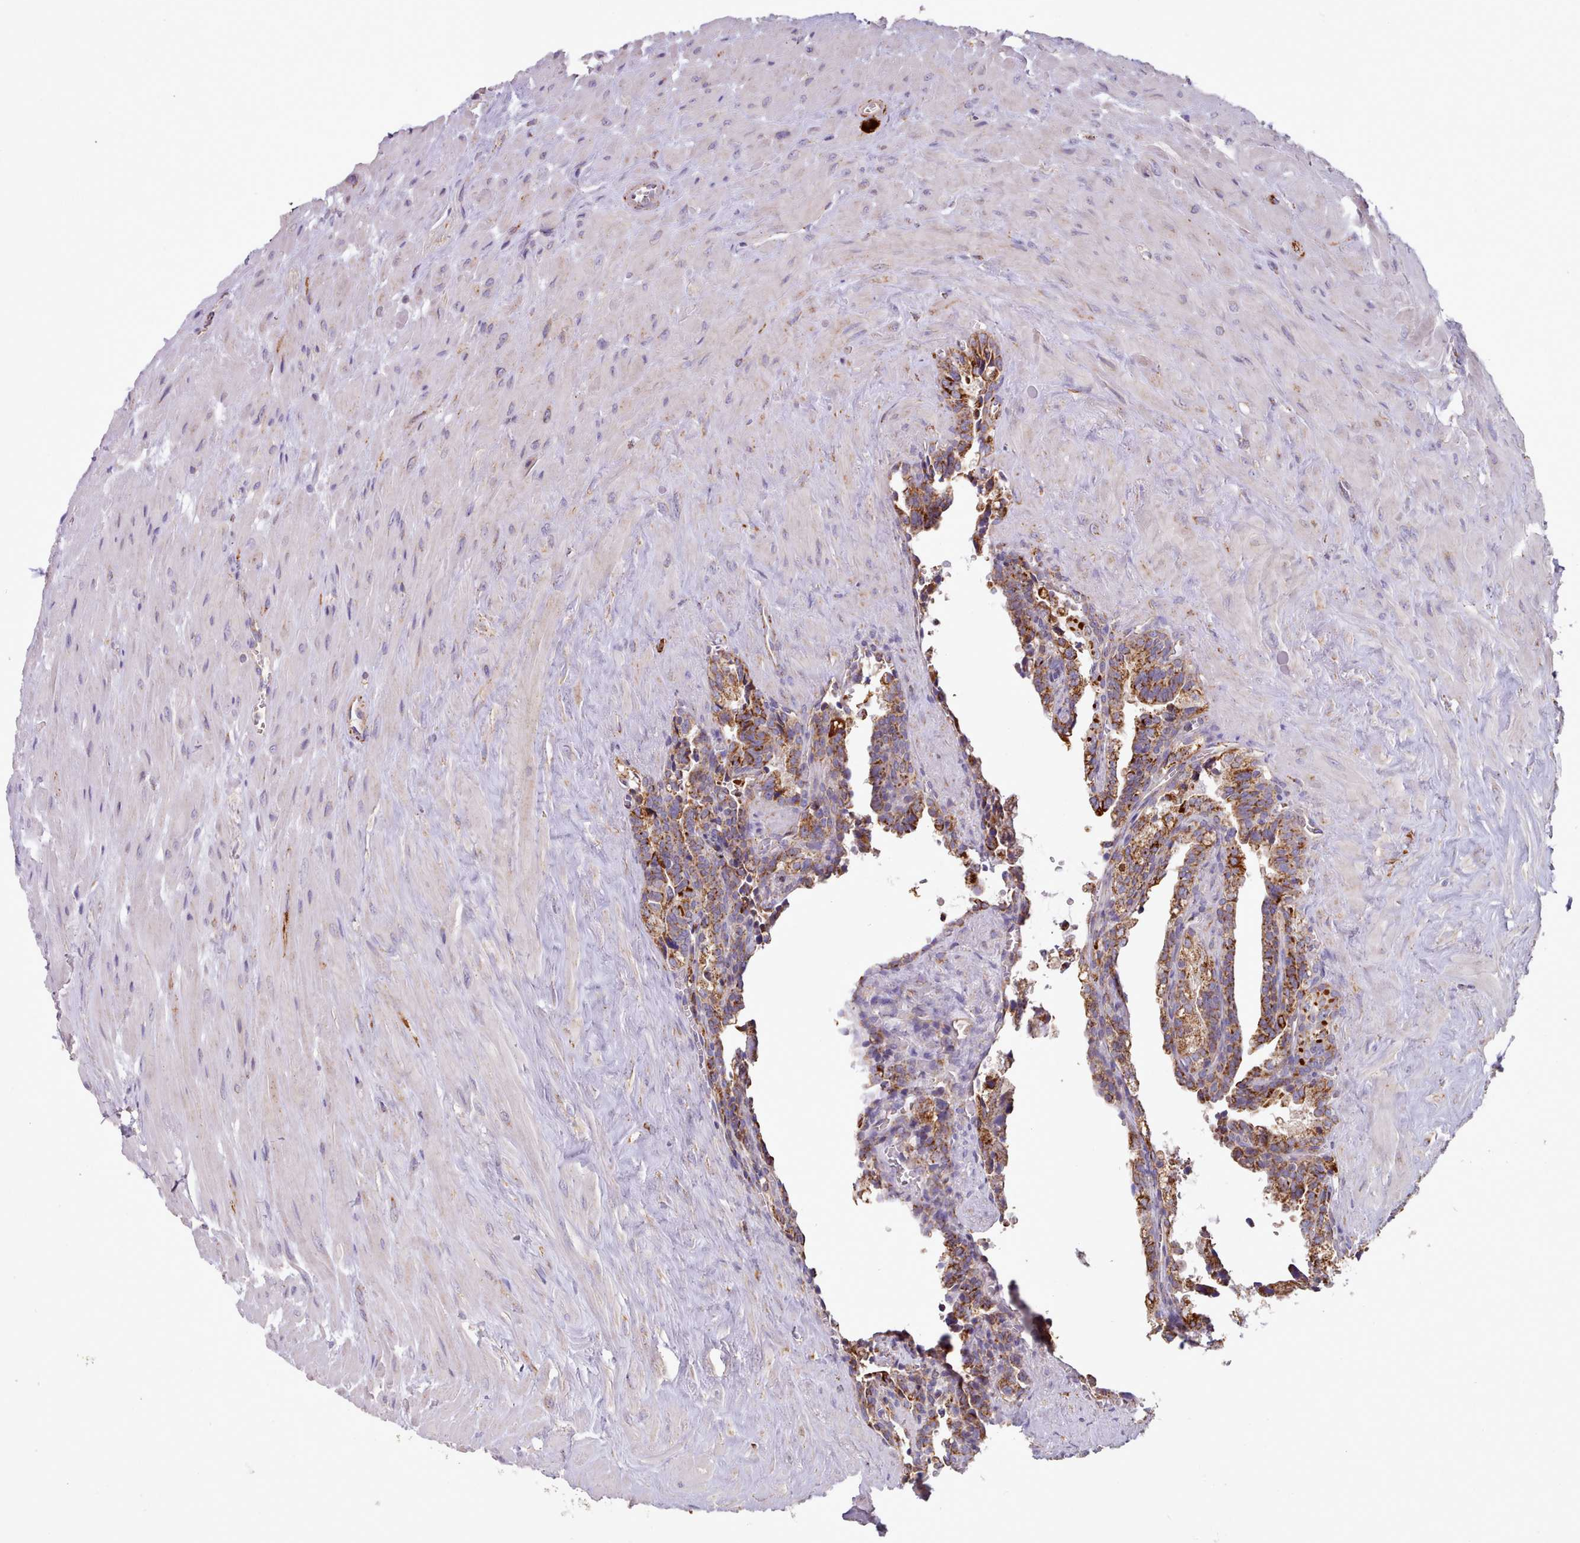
{"staining": {"intensity": "strong", "quantity": ">75%", "location": "cytoplasmic/membranous"}, "tissue": "seminal vesicle", "cell_type": "Glandular cells", "image_type": "normal", "snomed": [{"axis": "morphology", "description": "Normal tissue, NOS"}, {"axis": "topography", "description": "Seminal veicle"}], "caption": "Immunohistochemical staining of unremarkable seminal vesicle shows strong cytoplasmic/membranous protein expression in approximately >75% of glandular cells. The staining was performed using DAB (3,3'-diaminobenzidine), with brown indicating positive protein expression. Nuclei are stained blue with hematoxylin.", "gene": "HSDL2", "patient": {"sex": "male", "age": 68}}